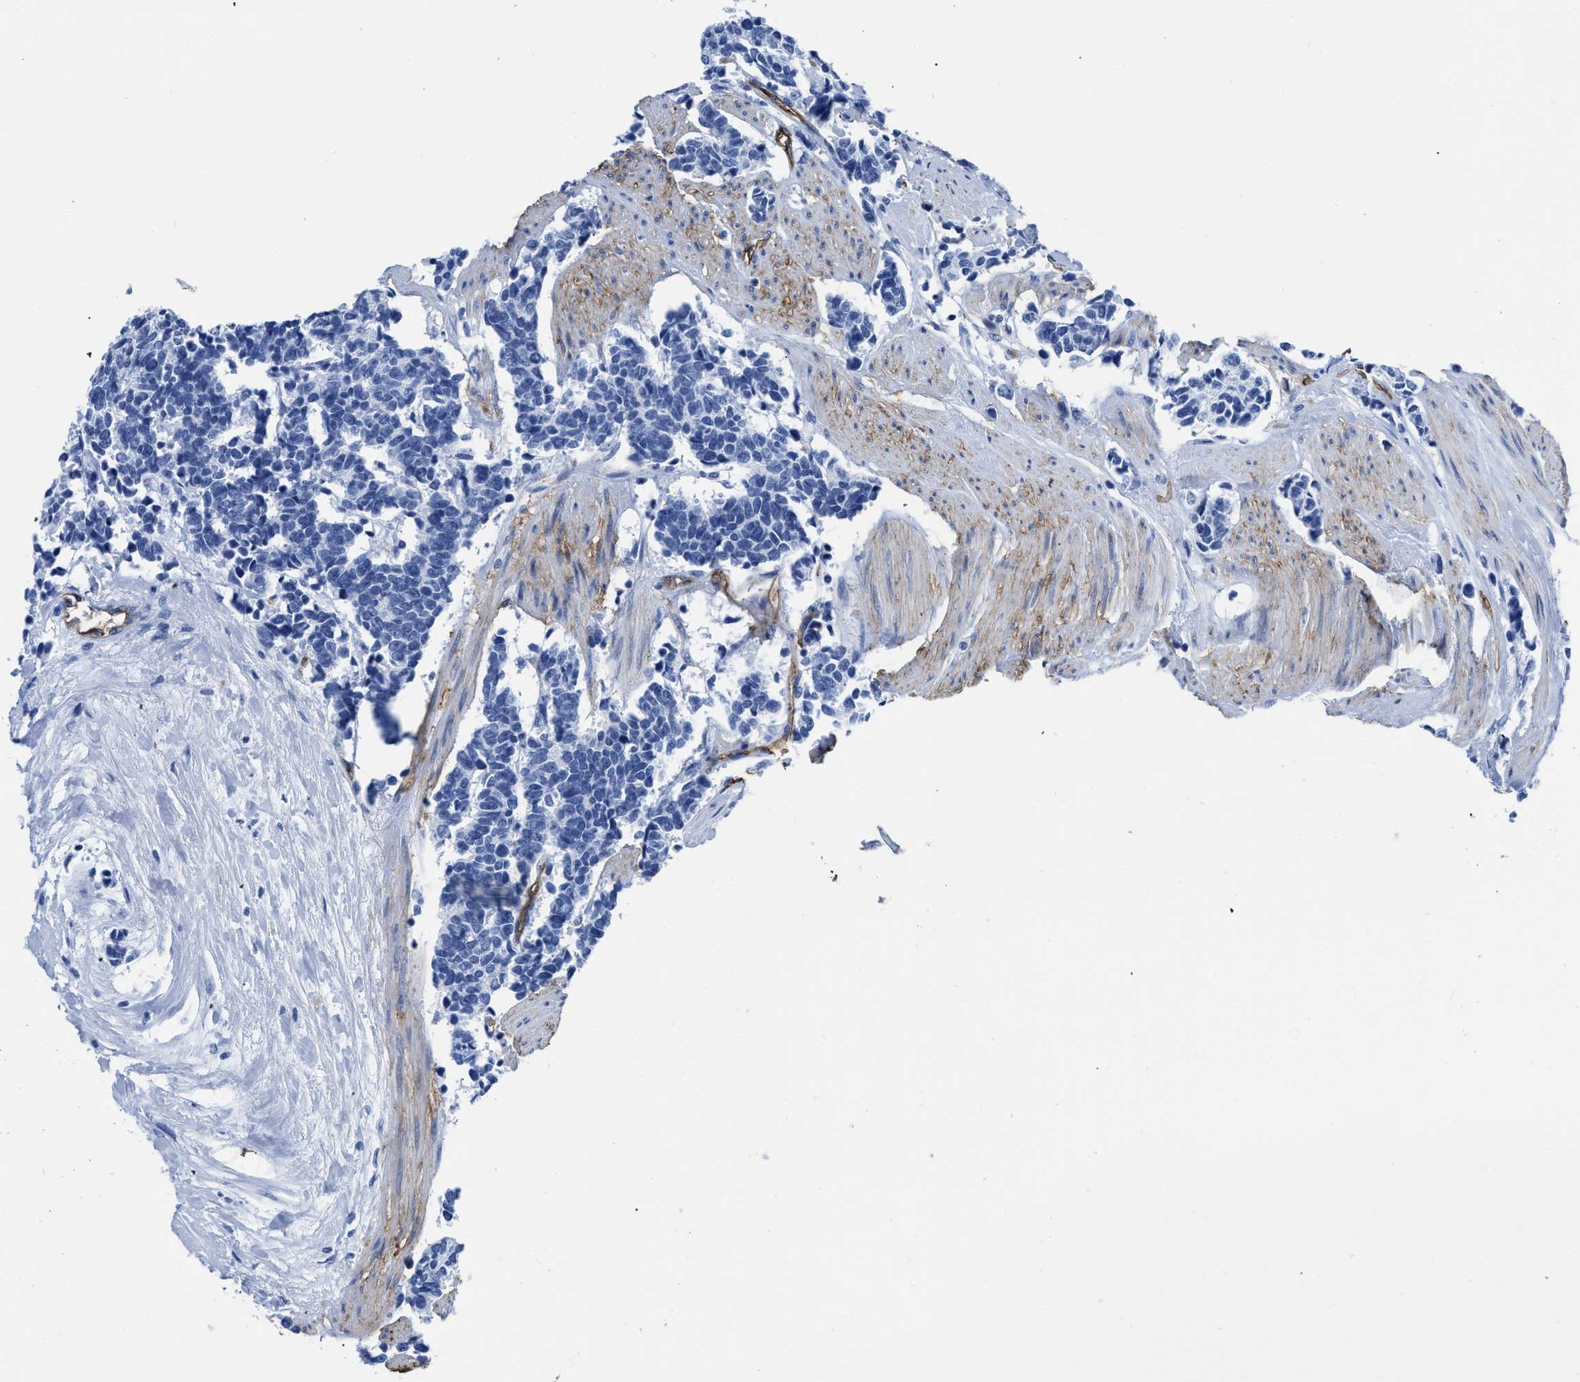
{"staining": {"intensity": "negative", "quantity": "none", "location": "none"}, "tissue": "carcinoid", "cell_type": "Tumor cells", "image_type": "cancer", "snomed": [{"axis": "morphology", "description": "Carcinoma, NOS"}, {"axis": "morphology", "description": "Carcinoid, malignant, NOS"}, {"axis": "topography", "description": "Urinary bladder"}], "caption": "Tumor cells show no significant protein staining in carcinoma. (IHC, brightfield microscopy, high magnification).", "gene": "AQP1", "patient": {"sex": "male", "age": 57}}